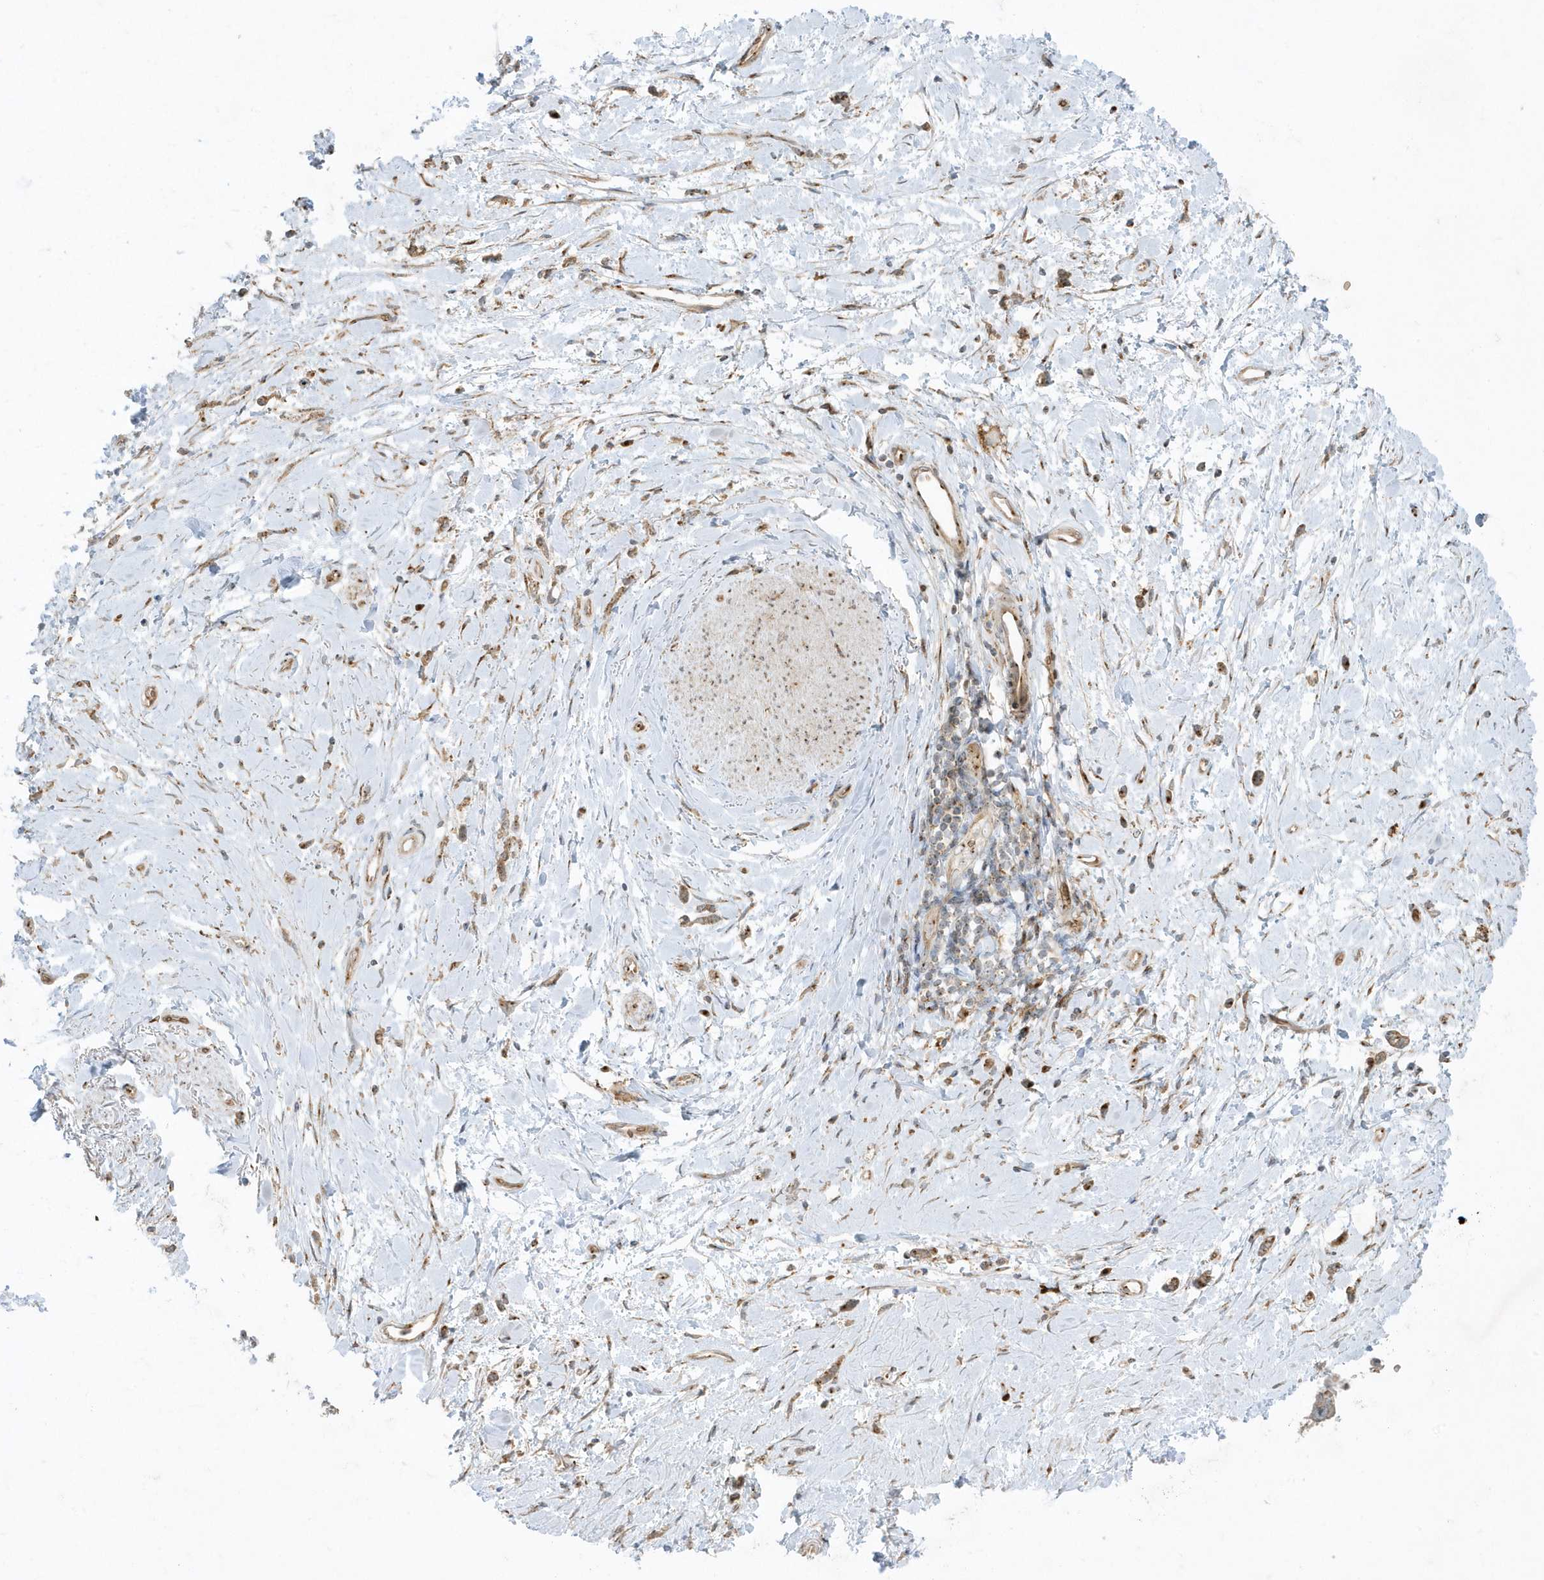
{"staining": {"intensity": "moderate", "quantity": ">75%", "location": "cytoplasmic/membranous"}, "tissue": "stomach cancer", "cell_type": "Tumor cells", "image_type": "cancer", "snomed": [{"axis": "morphology", "description": "Adenocarcinoma, NOS"}, {"axis": "topography", "description": "Stomach"}], "caption": "Immunohistochemistry (DAB (3,3'-diaminobenzidine)) staining of stomach adenocarcinoma reveals moderate cytoplasmic/membranous protein expression in about >75% of tumor cells.", "gene": "RPP40", "patient": {"sex": "female", "age": 60}}